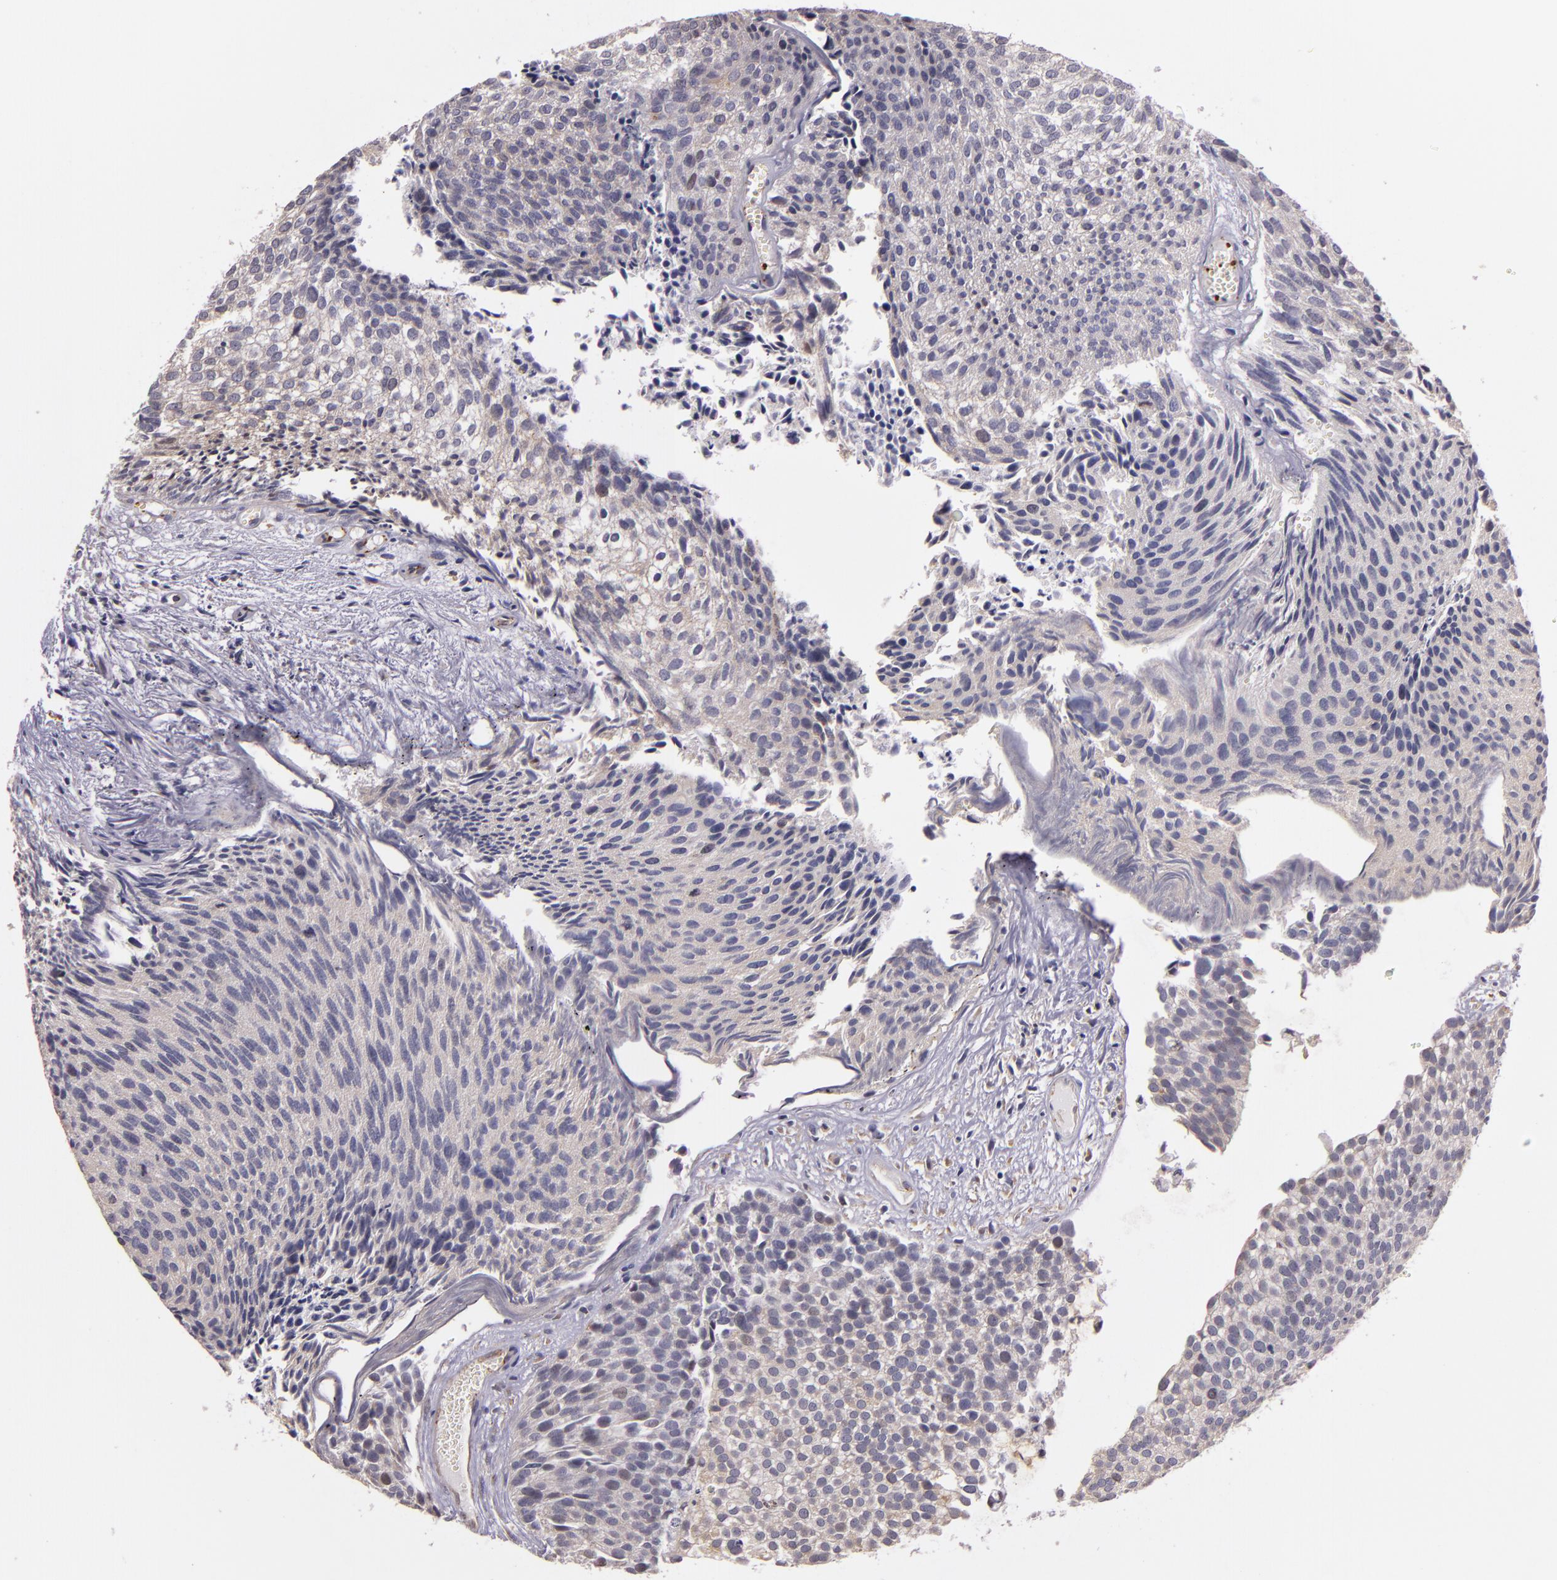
{"staining": {"intensity": "negative", "quantity": "none", "location": "none"}, "tissue": "urothelial cancer", "cell_type": "Tumor cells", "image_type": "cancer", "snomed": [{"axis": "morphology", "description": "Urothelial carcinoma, Low grade"}, {"axis": "topography", "description": "Urinary bladder"}], "caption": "A high-resolution micrograph shows immunohistochemistry staining of low-grade urothelial carcinoma, which demonstrates no significant staining in tumor cells.", "gene": "SYTL4", "patient": {"sex": "male", "age": 84}}